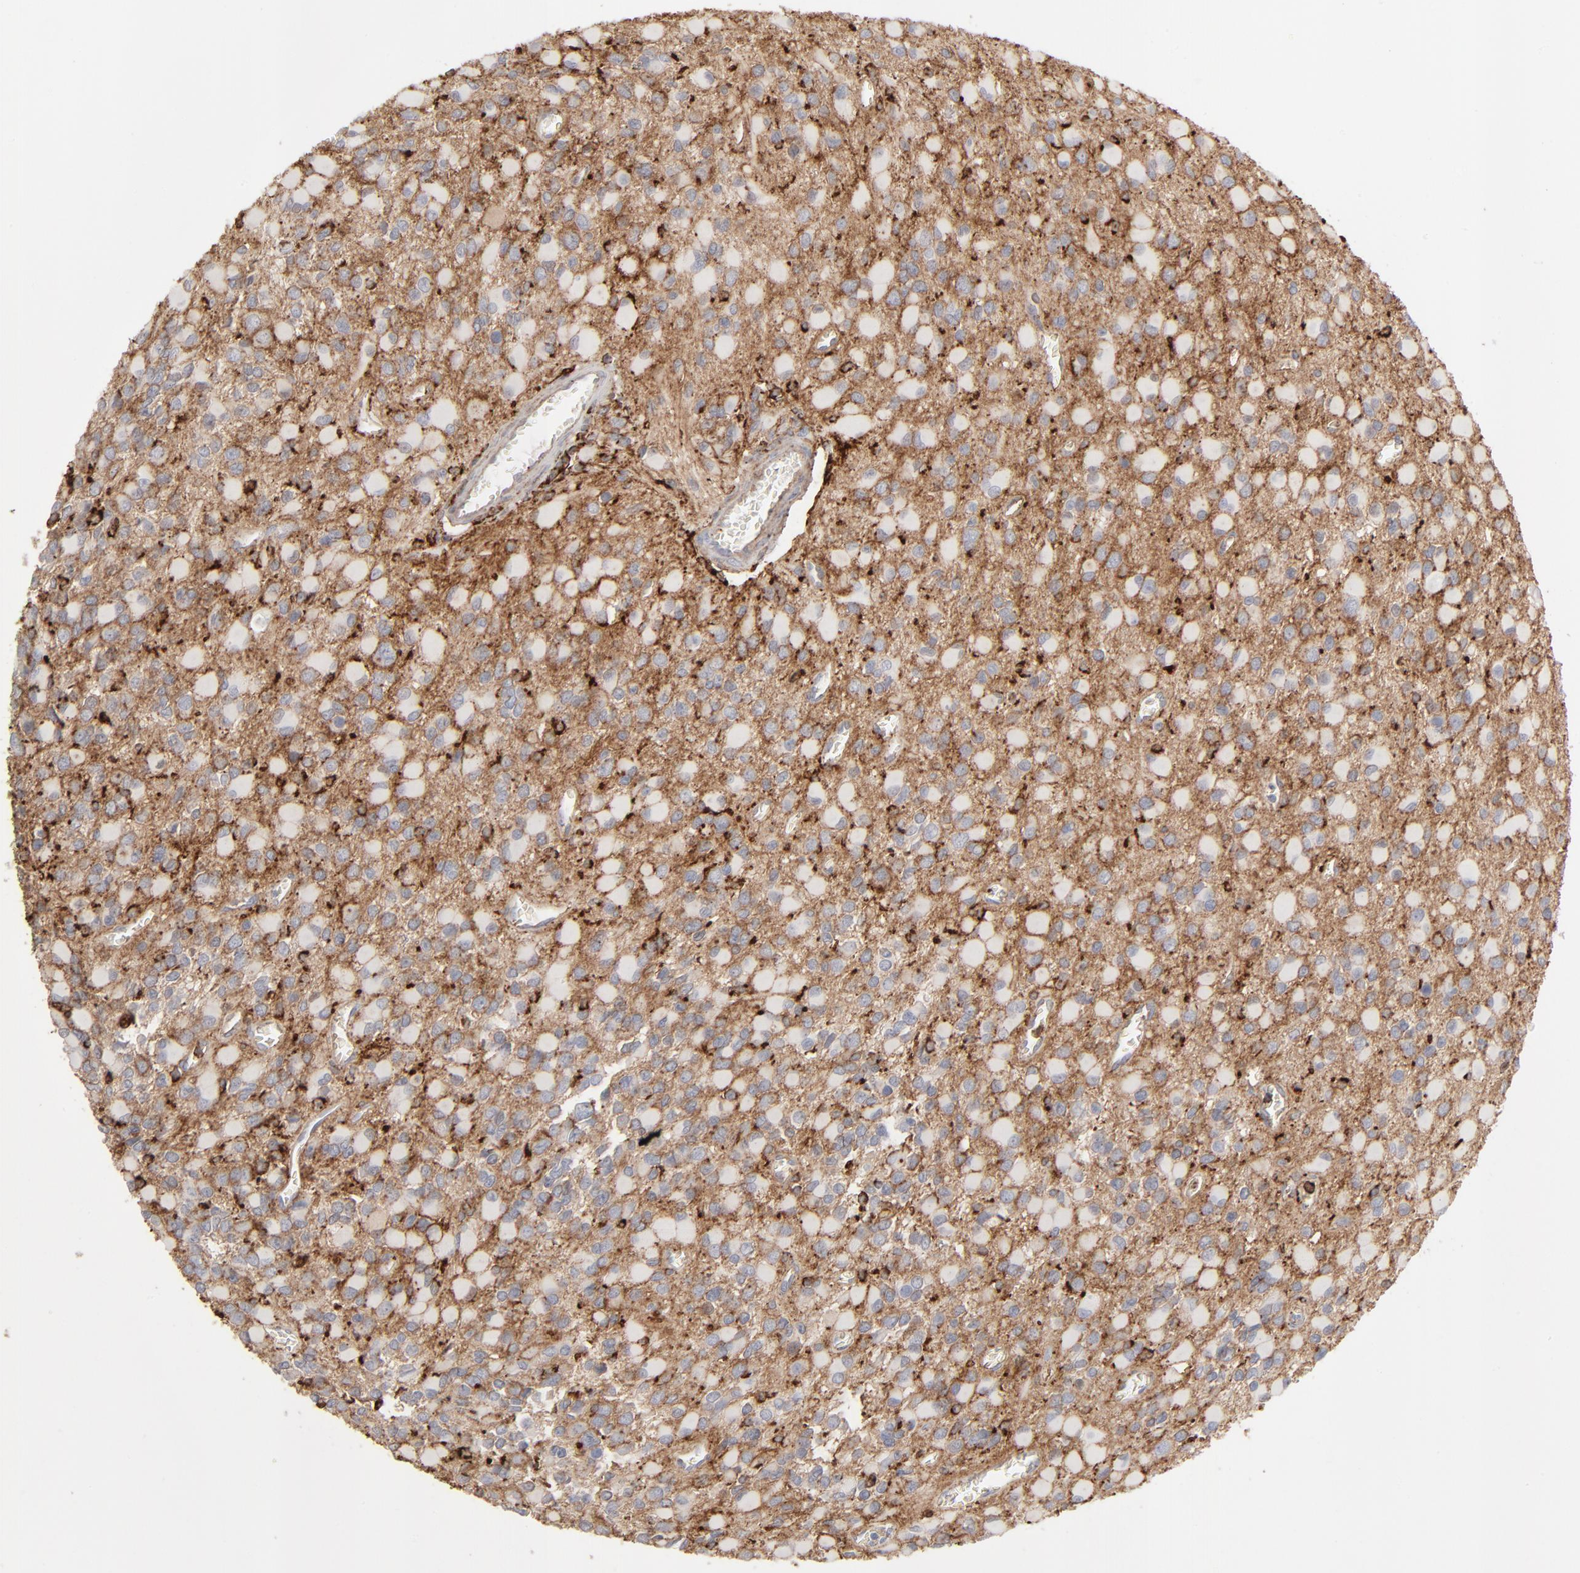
{"staining": {"intensity": "moderate", "quantity": ">75%", "location": "cytoplasmic/membranous"}, "tissue": "glioma", "cell_type": "Tumor cells", "image_type": "cancer", "snomed": [{"axis": "morphology", "description": "Glioma, malignant, Low grade"}, {"axis": "topography", "description": "Brain"}], "caption": "Approximately >75% of tumor cells in malignant glioma (low-grade) display moderate cytoplasmic/membranous protein staining as visualized by brown immunohistochemical staining.", "gene": "ANXA5", "patient": {"sex": "male", "age": 42}}